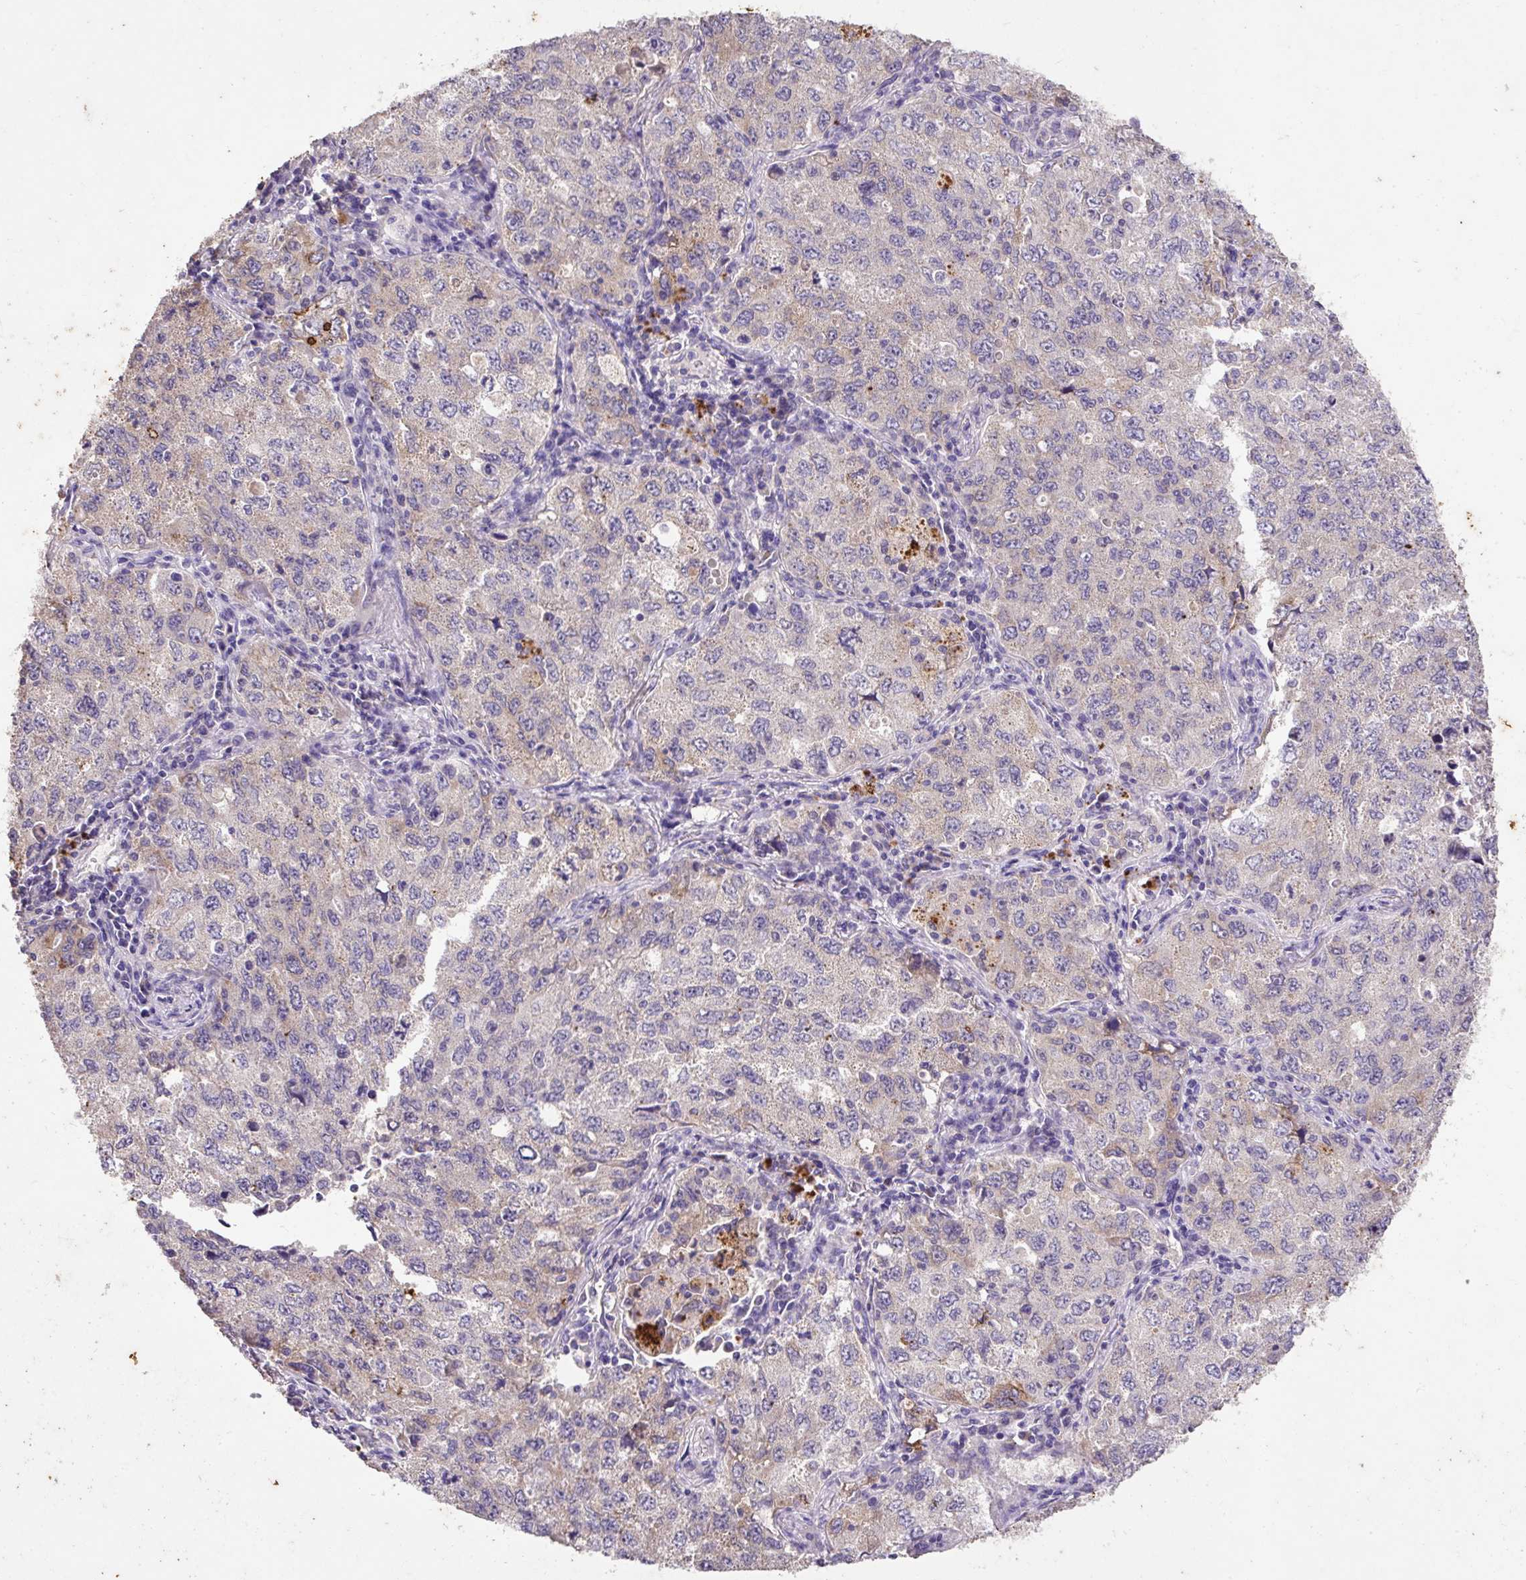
{"staining": {"intensity": "weak", "quantity": "<25%", "location": "cytoplasmic/membranous"}, "tissue": "lung cancer", "cell_type": "Tumor cells", "image_type": "cancer", "snomed": [{"axis": "morphology", "description": "Adenocarcinoma, NOS"}, {"axis": "topography", "description": "Lung"}], "caption": "The immunohistochemistry (IHC) histopathology image has no significant expression in tumor cells of lung cancer tissue. (IHC, brightfield microscopy, high magnification).", "gene": "LRTM2", "patient": {"sex": "female", "age": 57}}